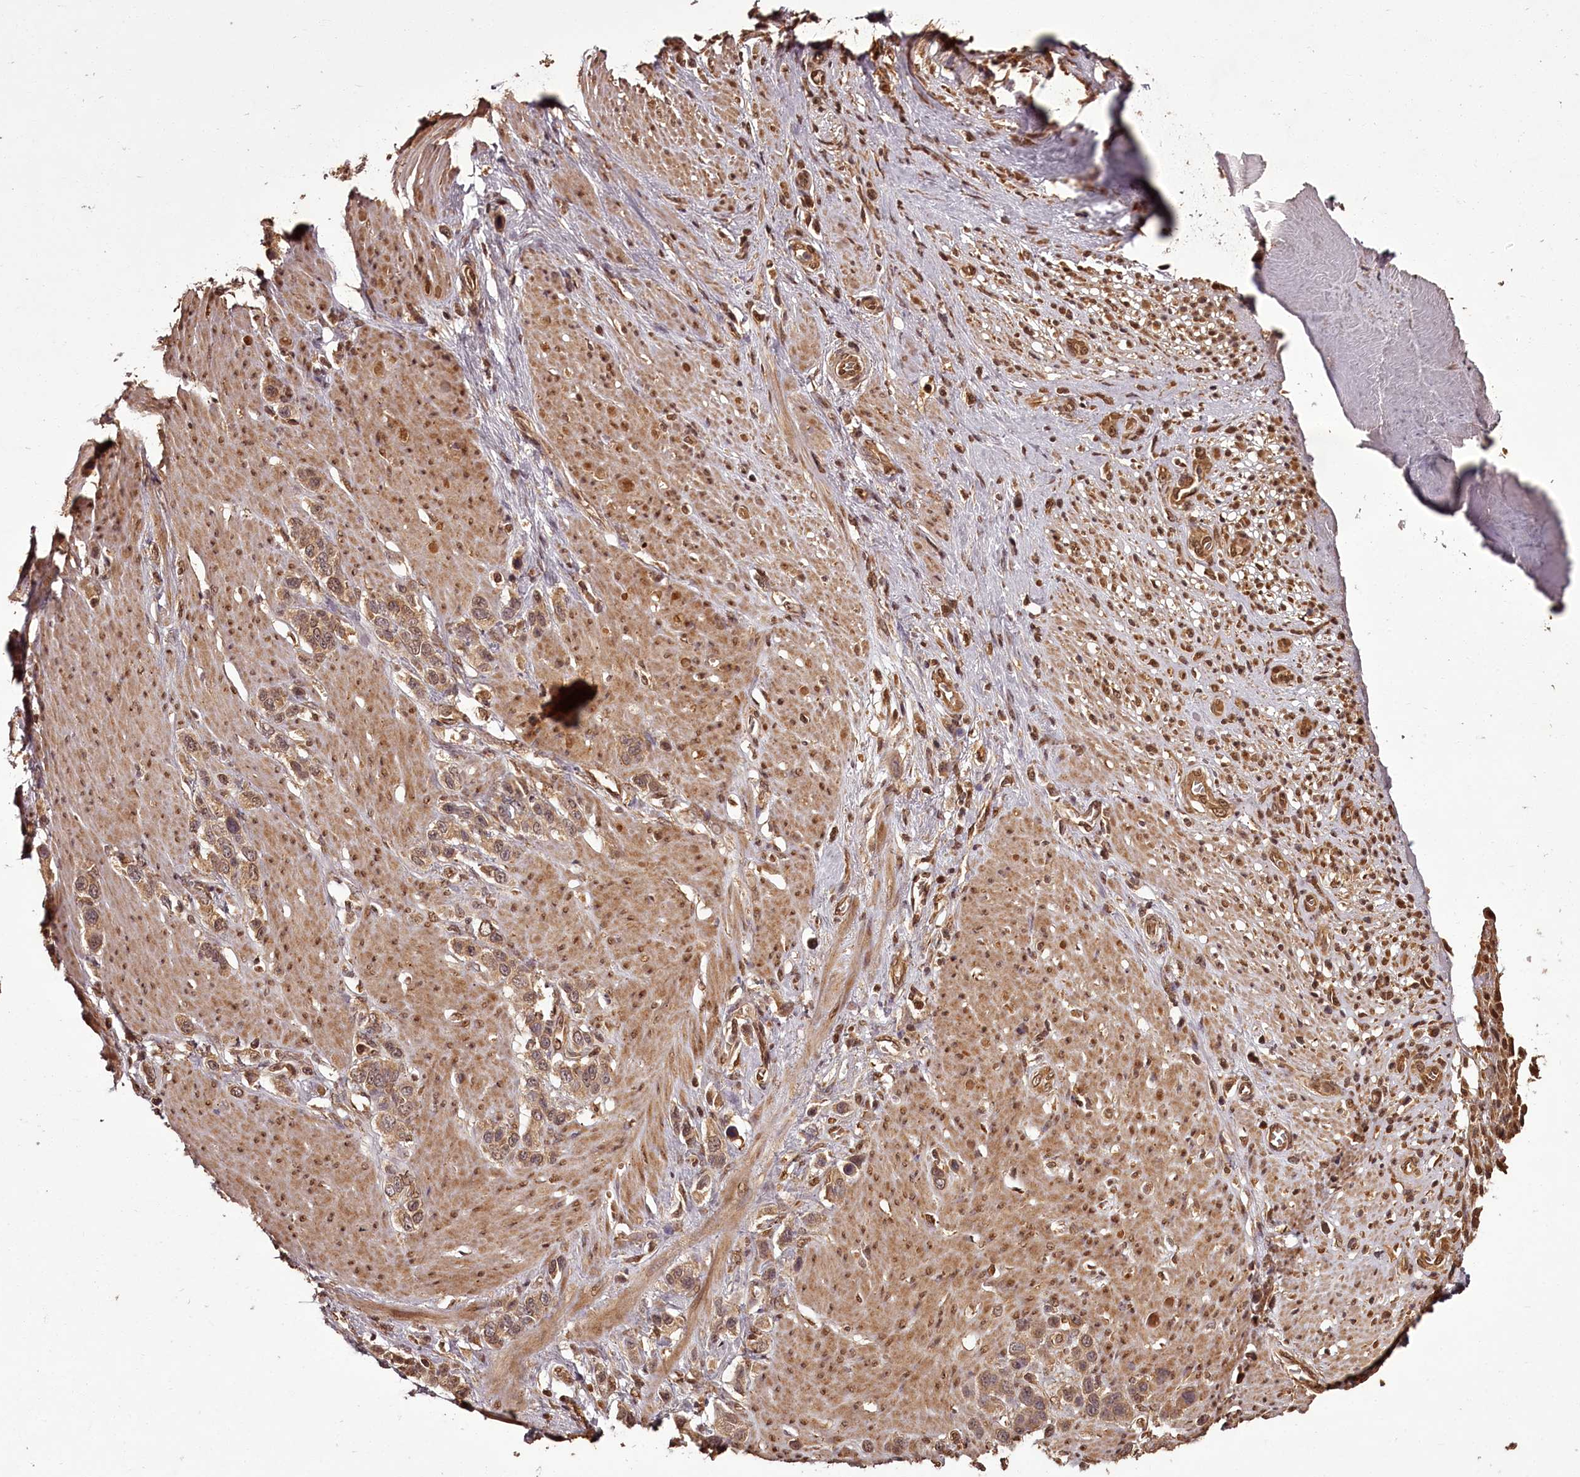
{"staining": {"intensity": "moderate", "quantity": ">75%", "location": "cytoplasmic/membranous,nuclear"}, "tissue": "stomach cancer", "cell_type": "Tumor cells", "image_type": "cancer", "snomed": [{"axis": "morphology", "description": "Adenocarcinoma, NOS"}, {"axis": "morphology", "description": "Adenocarcinoma, High grade"}, {"axis": "topography", "description": "Stomach, upper"}, {"axis": "topography", "description": "Stomach, lower"}], "caption": "Protein expression analysis of human stomach cancer (adenocarcinoma (high-grade)) reveals moderate cytoplasmic/membranous and nuclear expression in approximately >75% of tumor cells.", "gene": "NPRL2", "patient": {"sex": "female", "age": 65}}